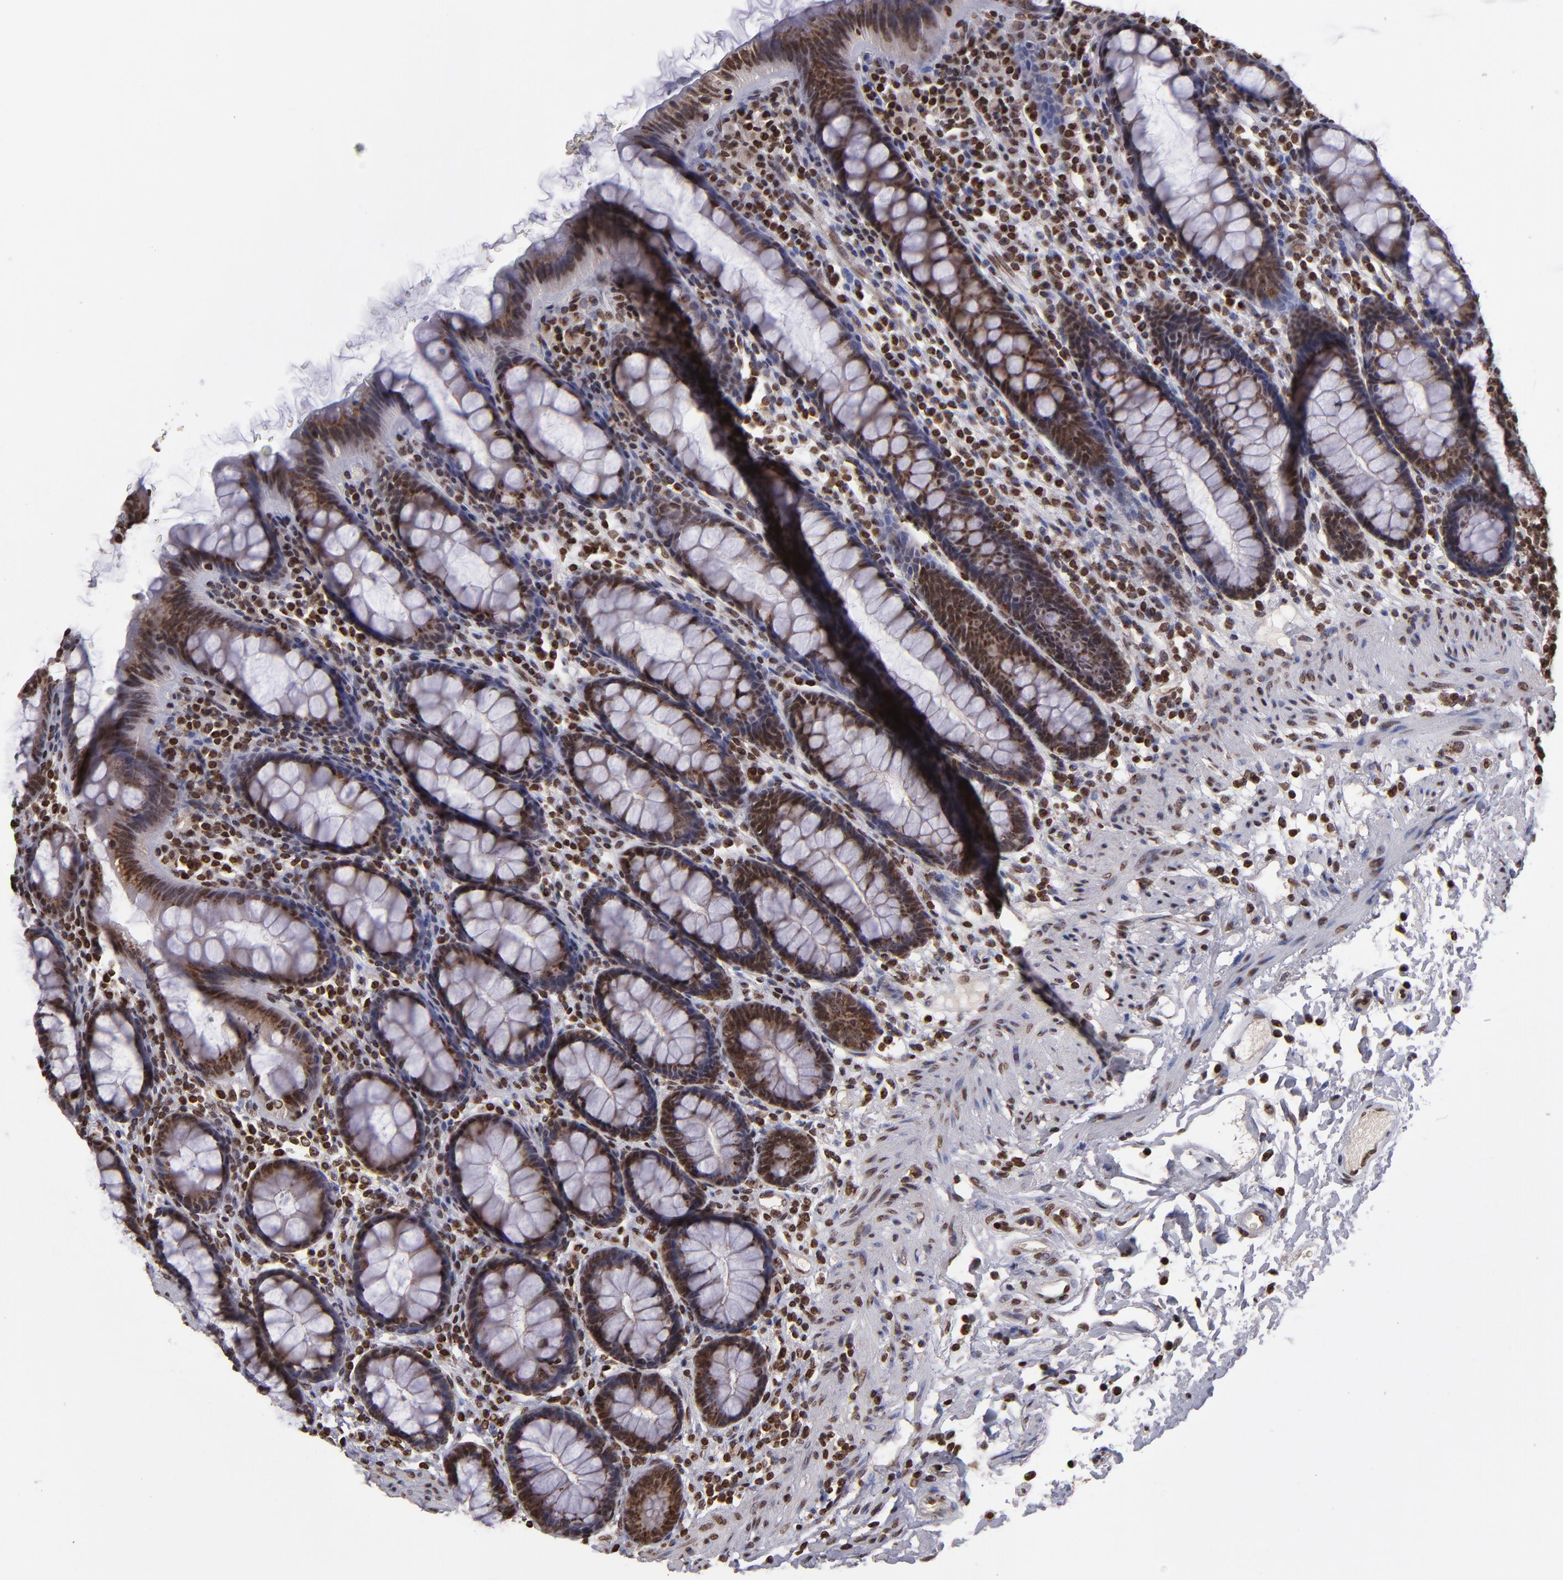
{"staining": {"intensity": "strong", "quantity": ">75%", "location": "cytoplasmic/membranous,nuclear"}, "tissue": "rectum", "cell_type": "Glandular cells", "image_type": "normal", "snomed": [{"axis": "morphology", "description": "Normal tissue, NOS"}, {"axis": "topography", "description": "Rectum"}], "caption": "Immunohistochemistry (DAB (3,3'-diaminobenzidine)) staining of normal human rectum reveals strong cytoplasmic/membranous,nuclear protein expression in about >75% of glandular cells.", "gene": "CSDC2", "patient": {"sex": "male", "age": 92}}